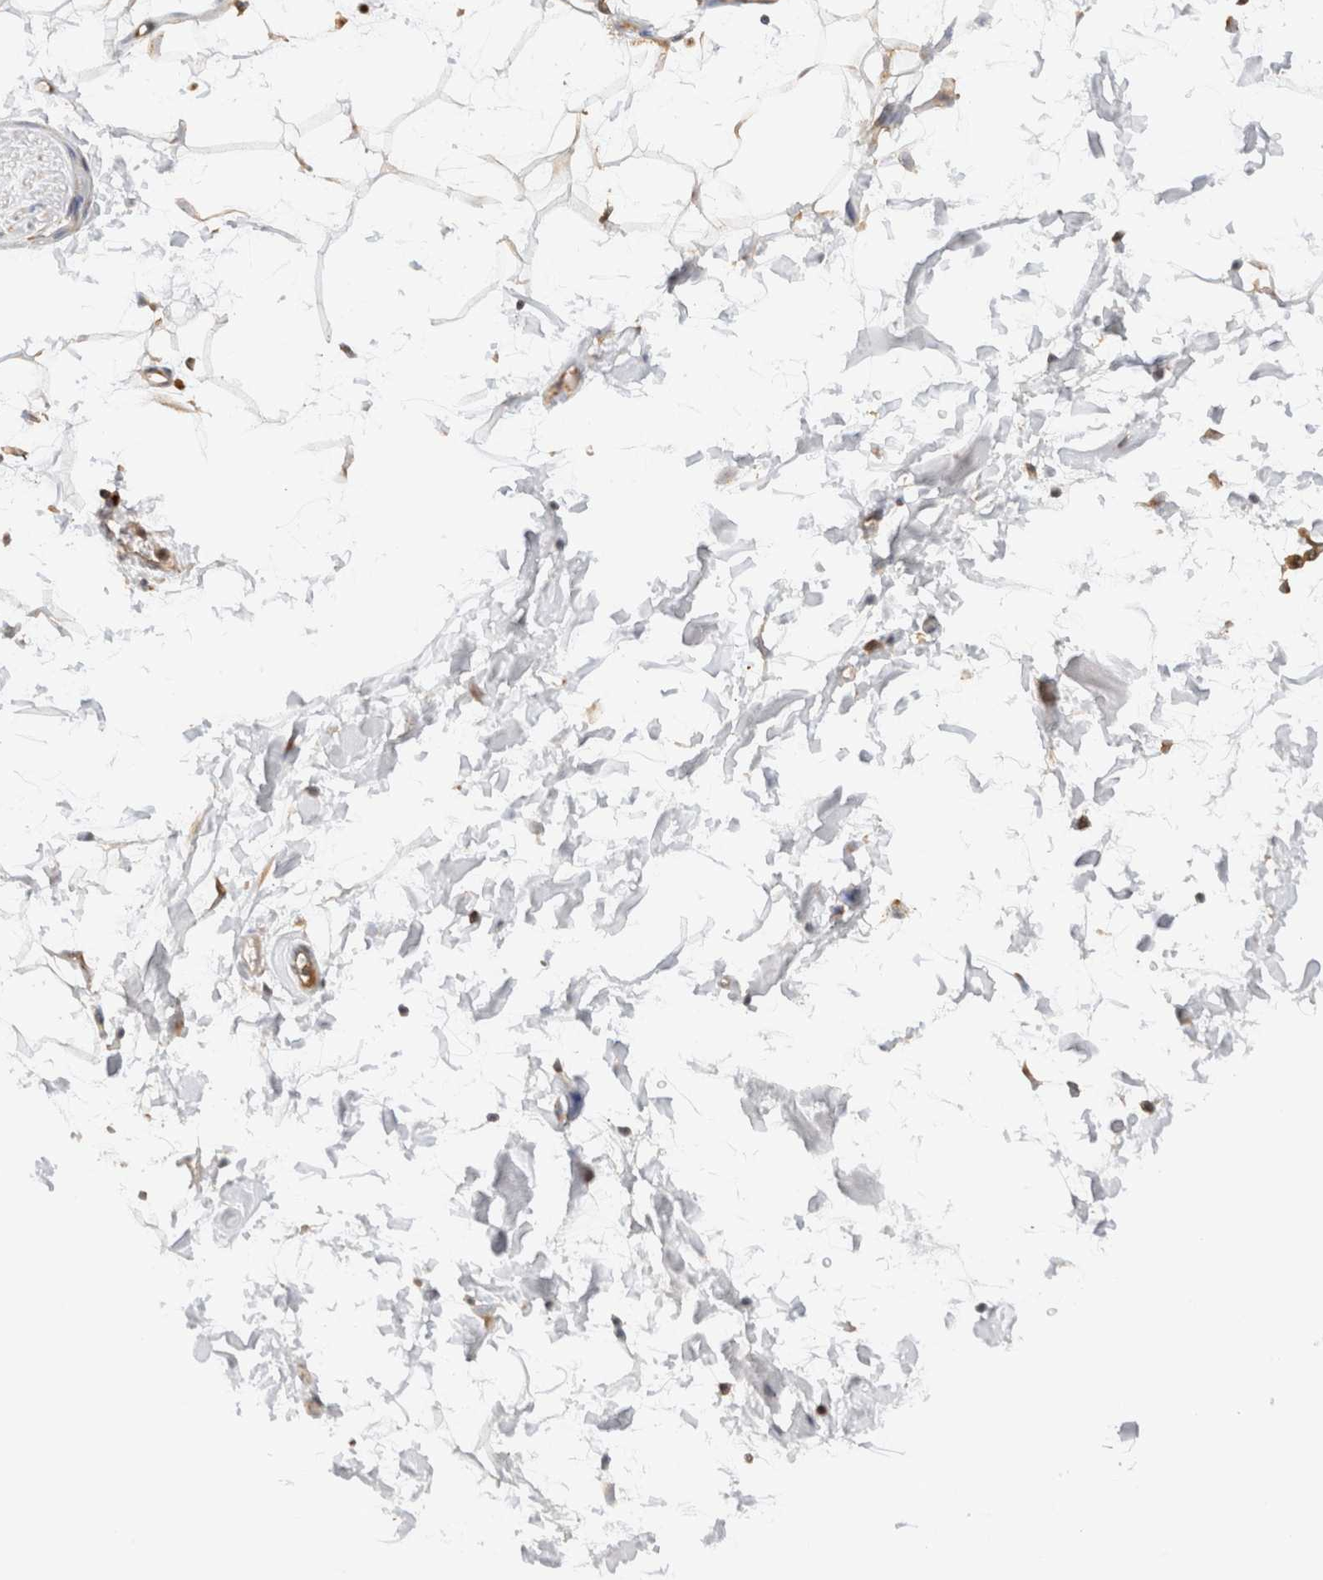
{"staining": {"intensity": "moderate", "quantity": ">75%", "location": "cytoplasmic/membranous"}, "tissue": "adipose tissue", "cell_type": "Adipocytes", "image_type": "normal", "snomed": [{"axis": "morphology", "description": "Normal tissue, NOS"}, {"axis": "topography", "description": "Soft tissue"}], "caption": "DAB (3,3'-diaminobenzidine) immunohistochemical staining of normal human adipose tissue displays moderate cytoplasmic/membranous protein expression in approximately >75% of adipocytes. The staining is performed using DAB (3,3'-diaminobenzidine) brown chromogen to label protein expression. The nuclei are counter-stained blue using hematoxylin.", "gene": "RABEP1", "patient": {"sex": "male", "age": 72}}